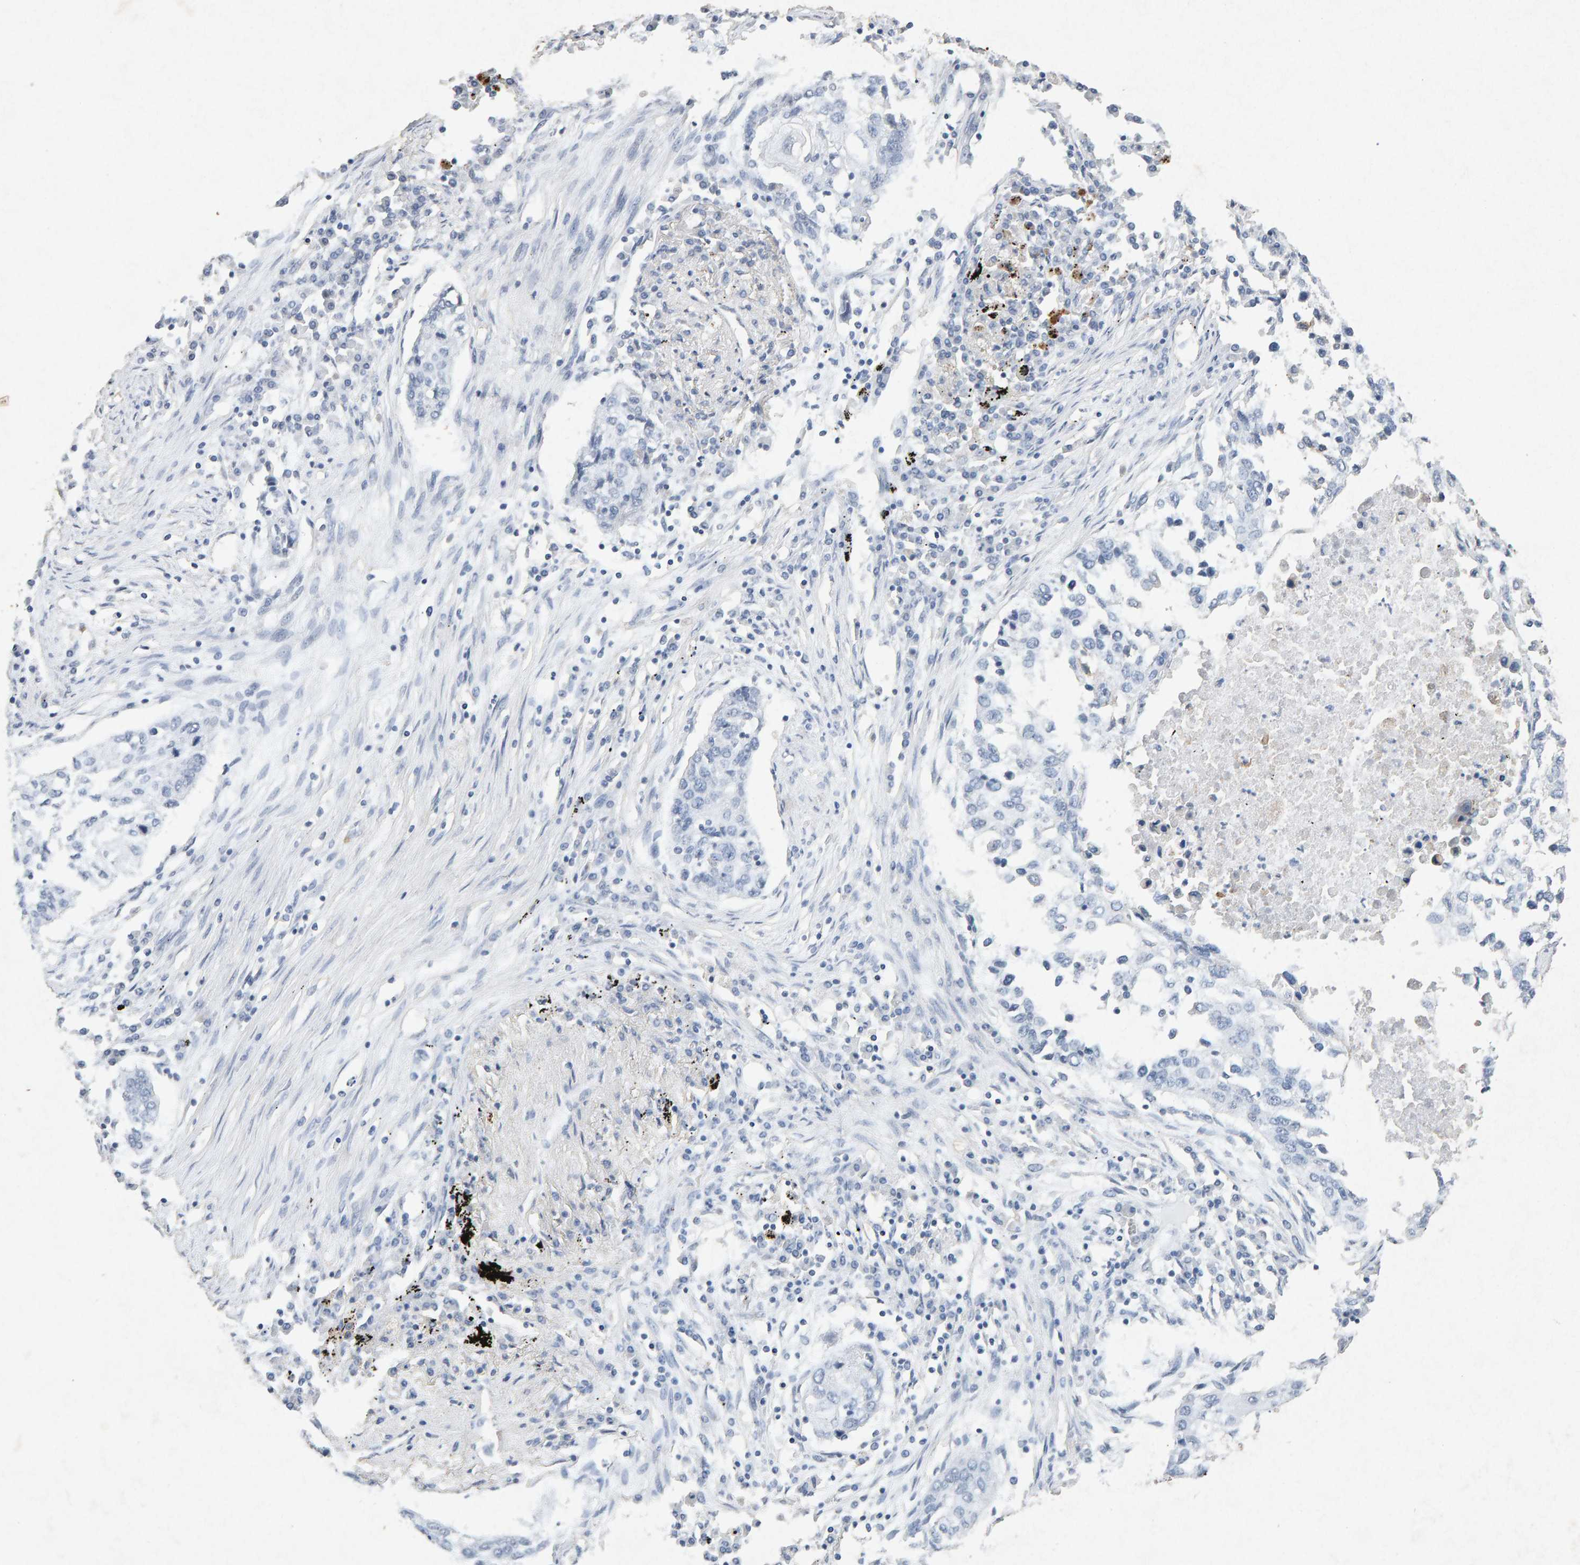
{"staining": {"intensity": "negative", "quantity": "none", "location": "none"}, "tissue": "lung cancer", "cell_type": "Tumor cells", "image_type": "cancer", "snomed": [{"axis": "morphology", "description": "Squamous cell carcinoma, NOS"}, {"axis": "topography", "description": "Lung"}], "caption": "Immunohistochemical staining of lung cancer demonstrates no significant expression in tumor cells.", "gene": "PTPRM", "patient": {"sex": "female", "age": 63}}